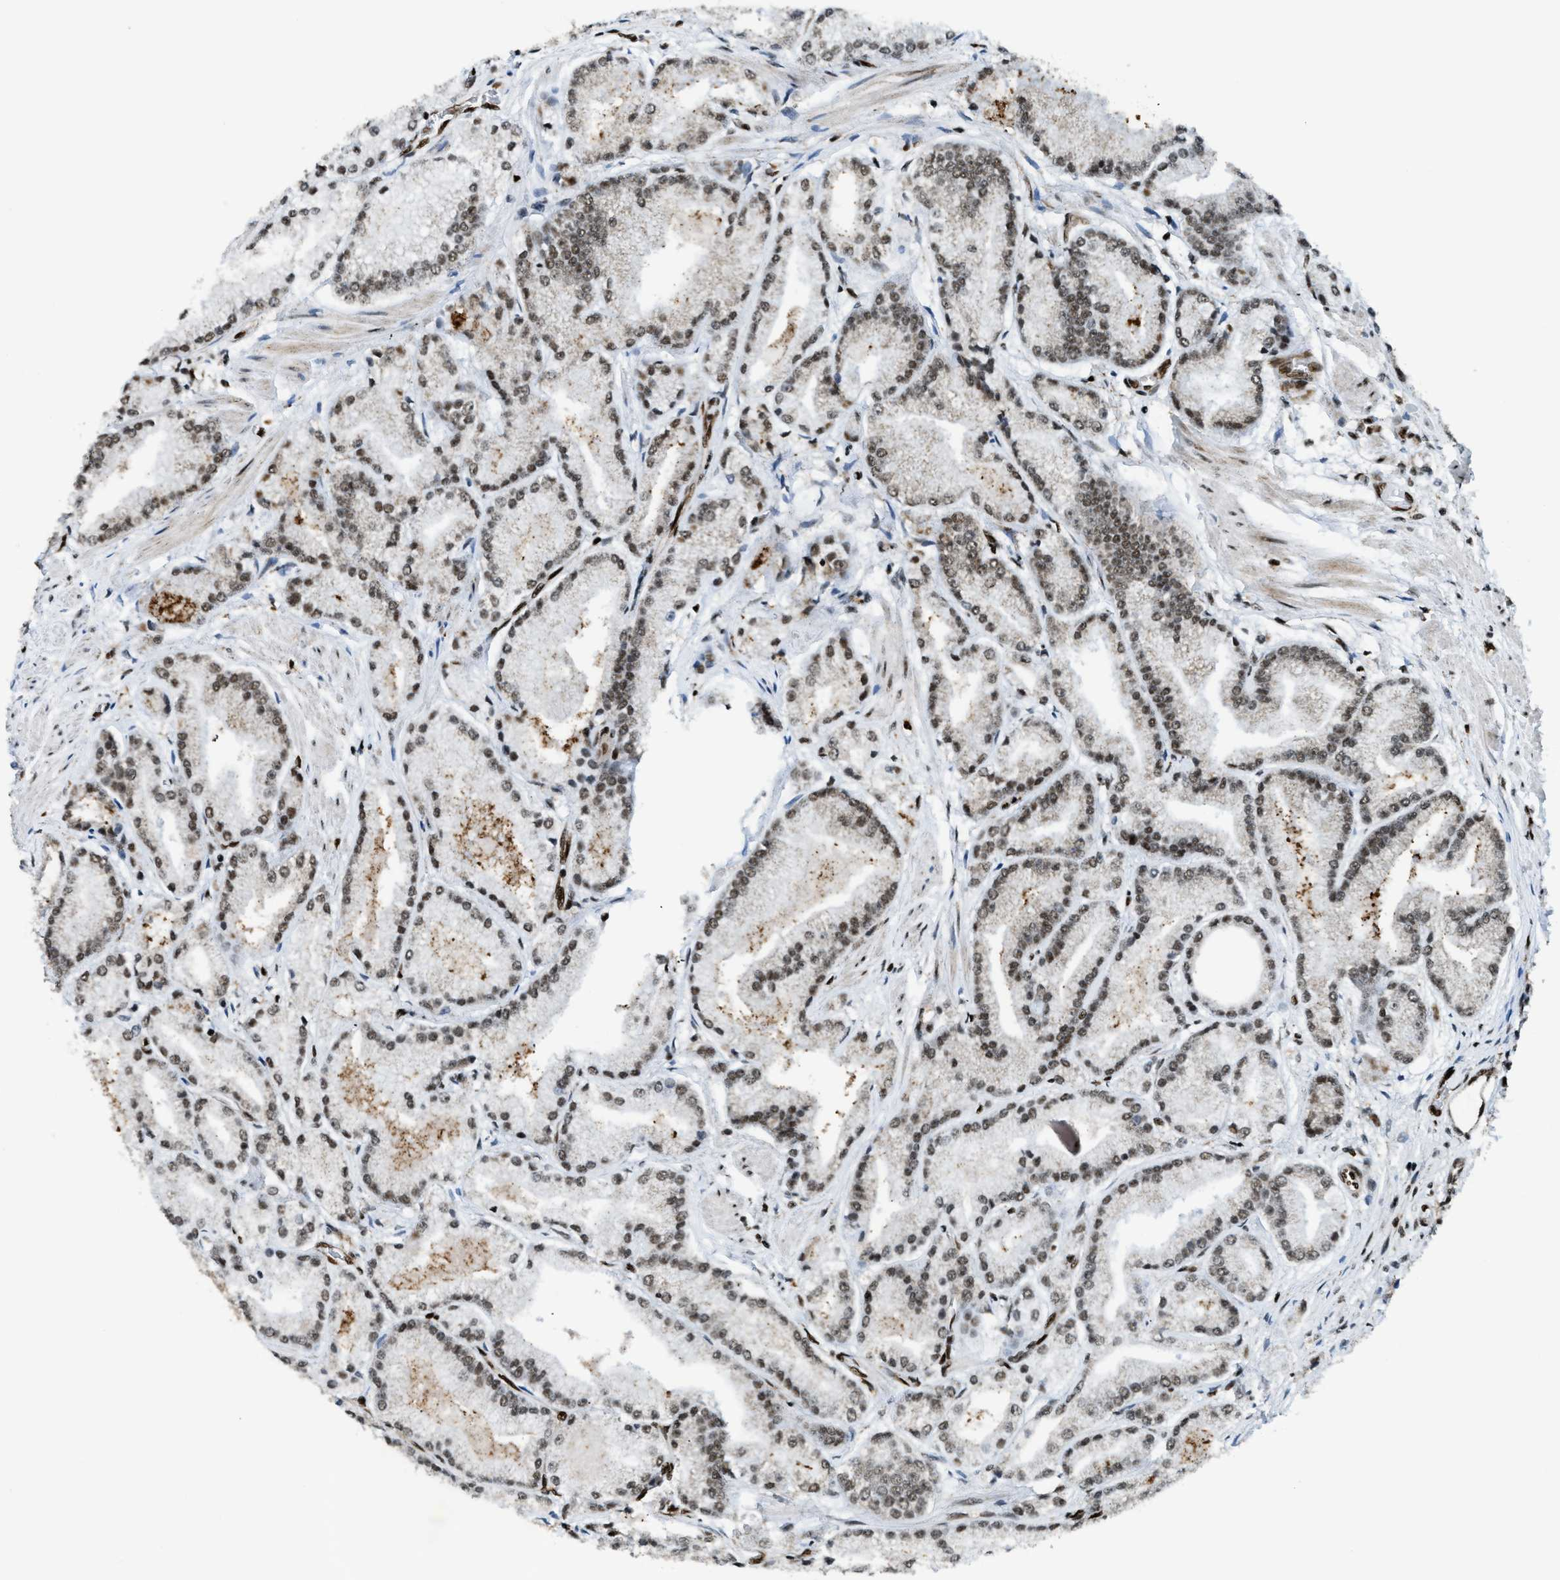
{"staining": {"intensity": "moderate", "quantity": "25%-75%", "location": "nuclear"}, "tissue": "prostate cancer", "cell_type": "Tumor cells", "image_type": "cancer", "snomed": [{"axis": "morphology", "description": "Adenocarcinoma, High grade"}, {"axis": "topography", "description": "Prostate"}], "caption": "High-magnification brightfield microscopy of adenocarcinoma (high-grade) (prostate) stained with DAB (brown) and counterstained with hematoxylin (blue). tumor cells exhibit moderate nuclear staining is seen in approximately25%-75% of cells.", "gene": "GABPB1", "patient": {"sex": "male", "age": 50}}